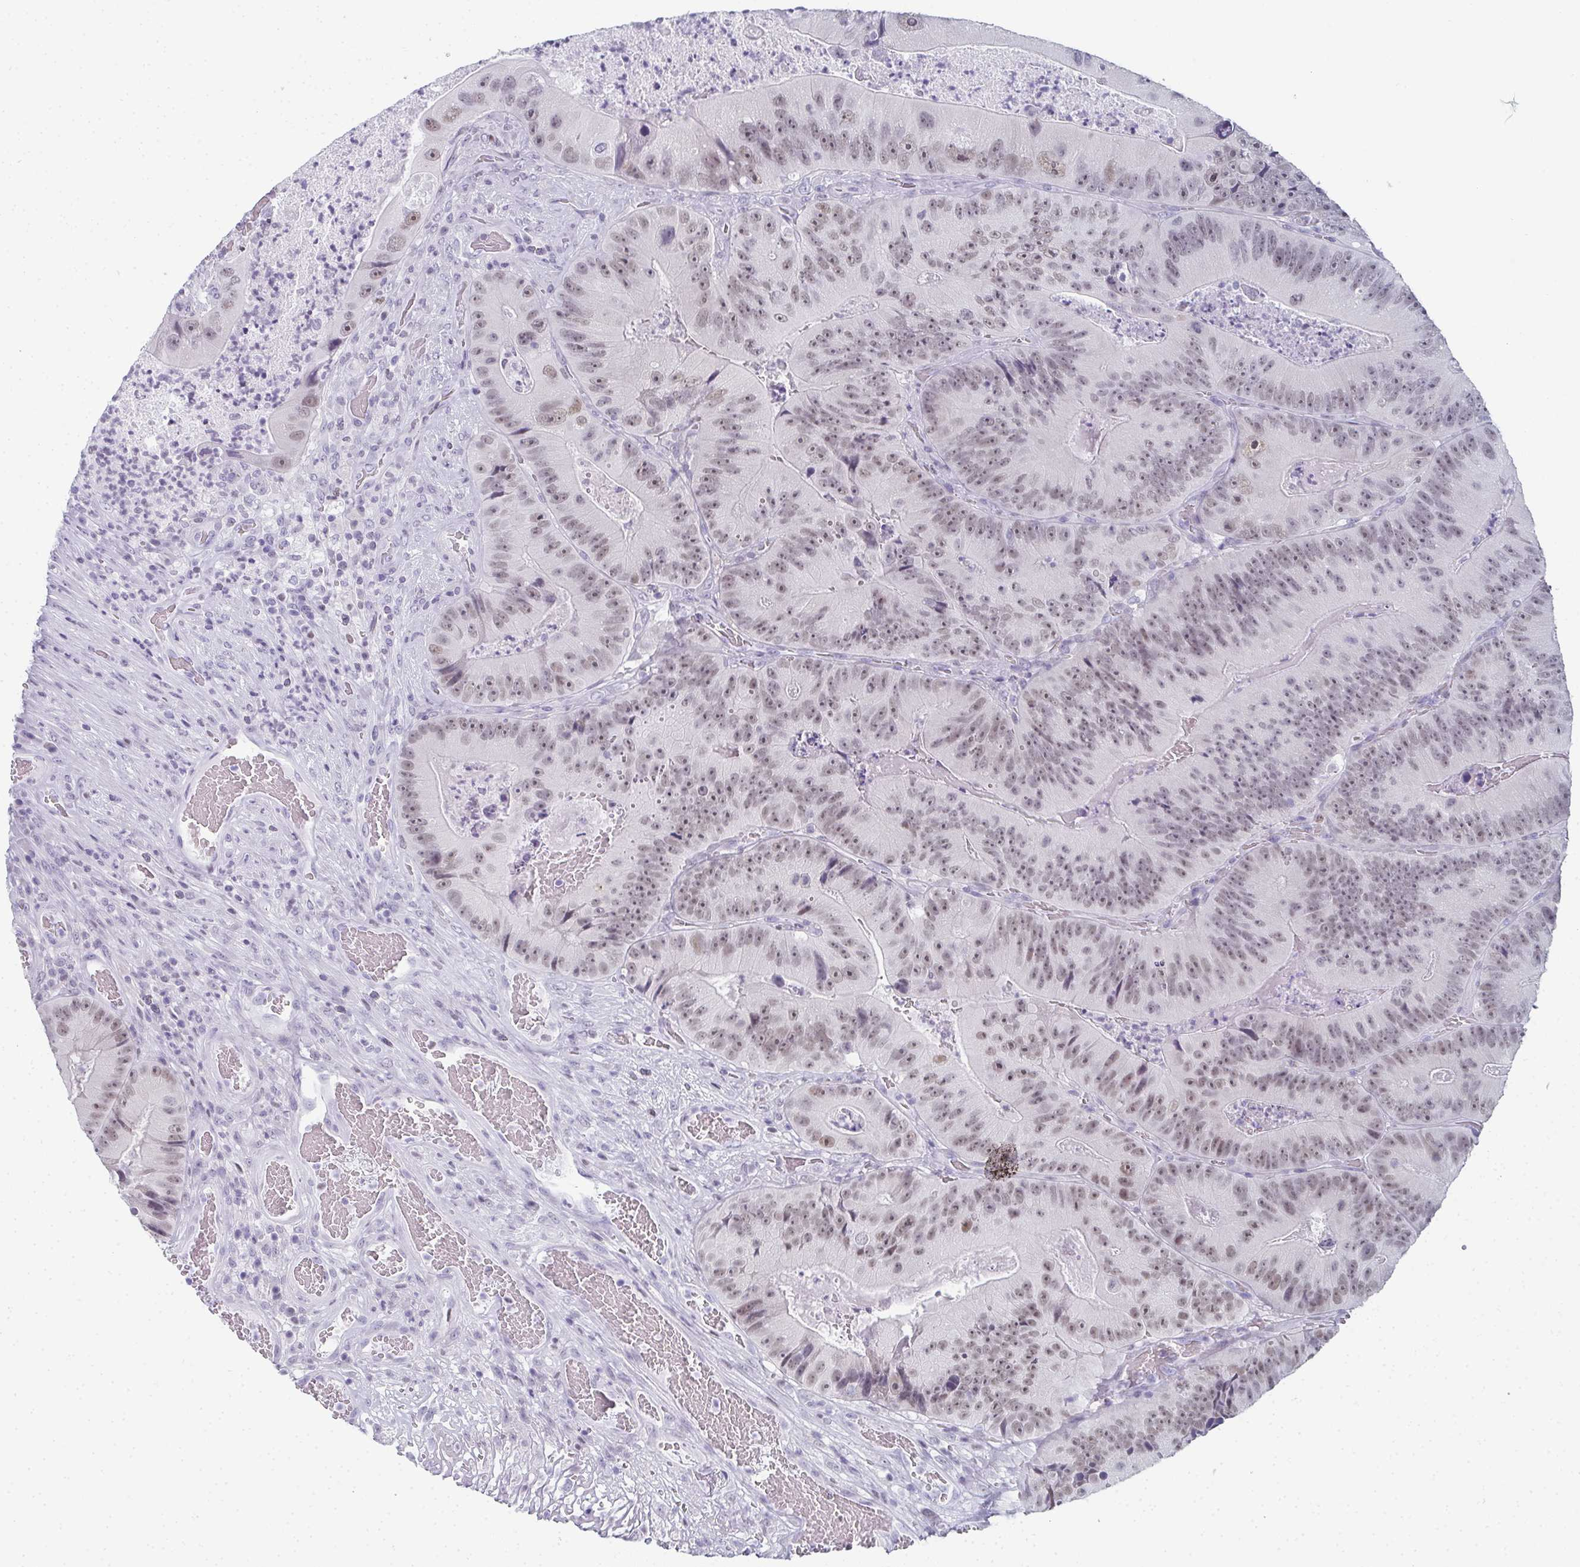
{"staining": {"intensity": "weak", "quantity": ">75%", "location": "nuclear"}, "tissue": "colorectal cancer", "cell_type": "Tumor cells", "image_type": "cancer", "snomed": [{"axis": "morphology", "description": "Adenocarcinoma, NOS"}, {"axis": "topography", "description": "Colon"}], "caption": "Weak nuclear staining for a protein is appreciated in approximately >75% of tumor cells of colorectal cancer (adenocarcinoma) using immunohistochemistry (IHC).", "gene": "PYCR3", "patient": {"sex": "female", "age": 86}}